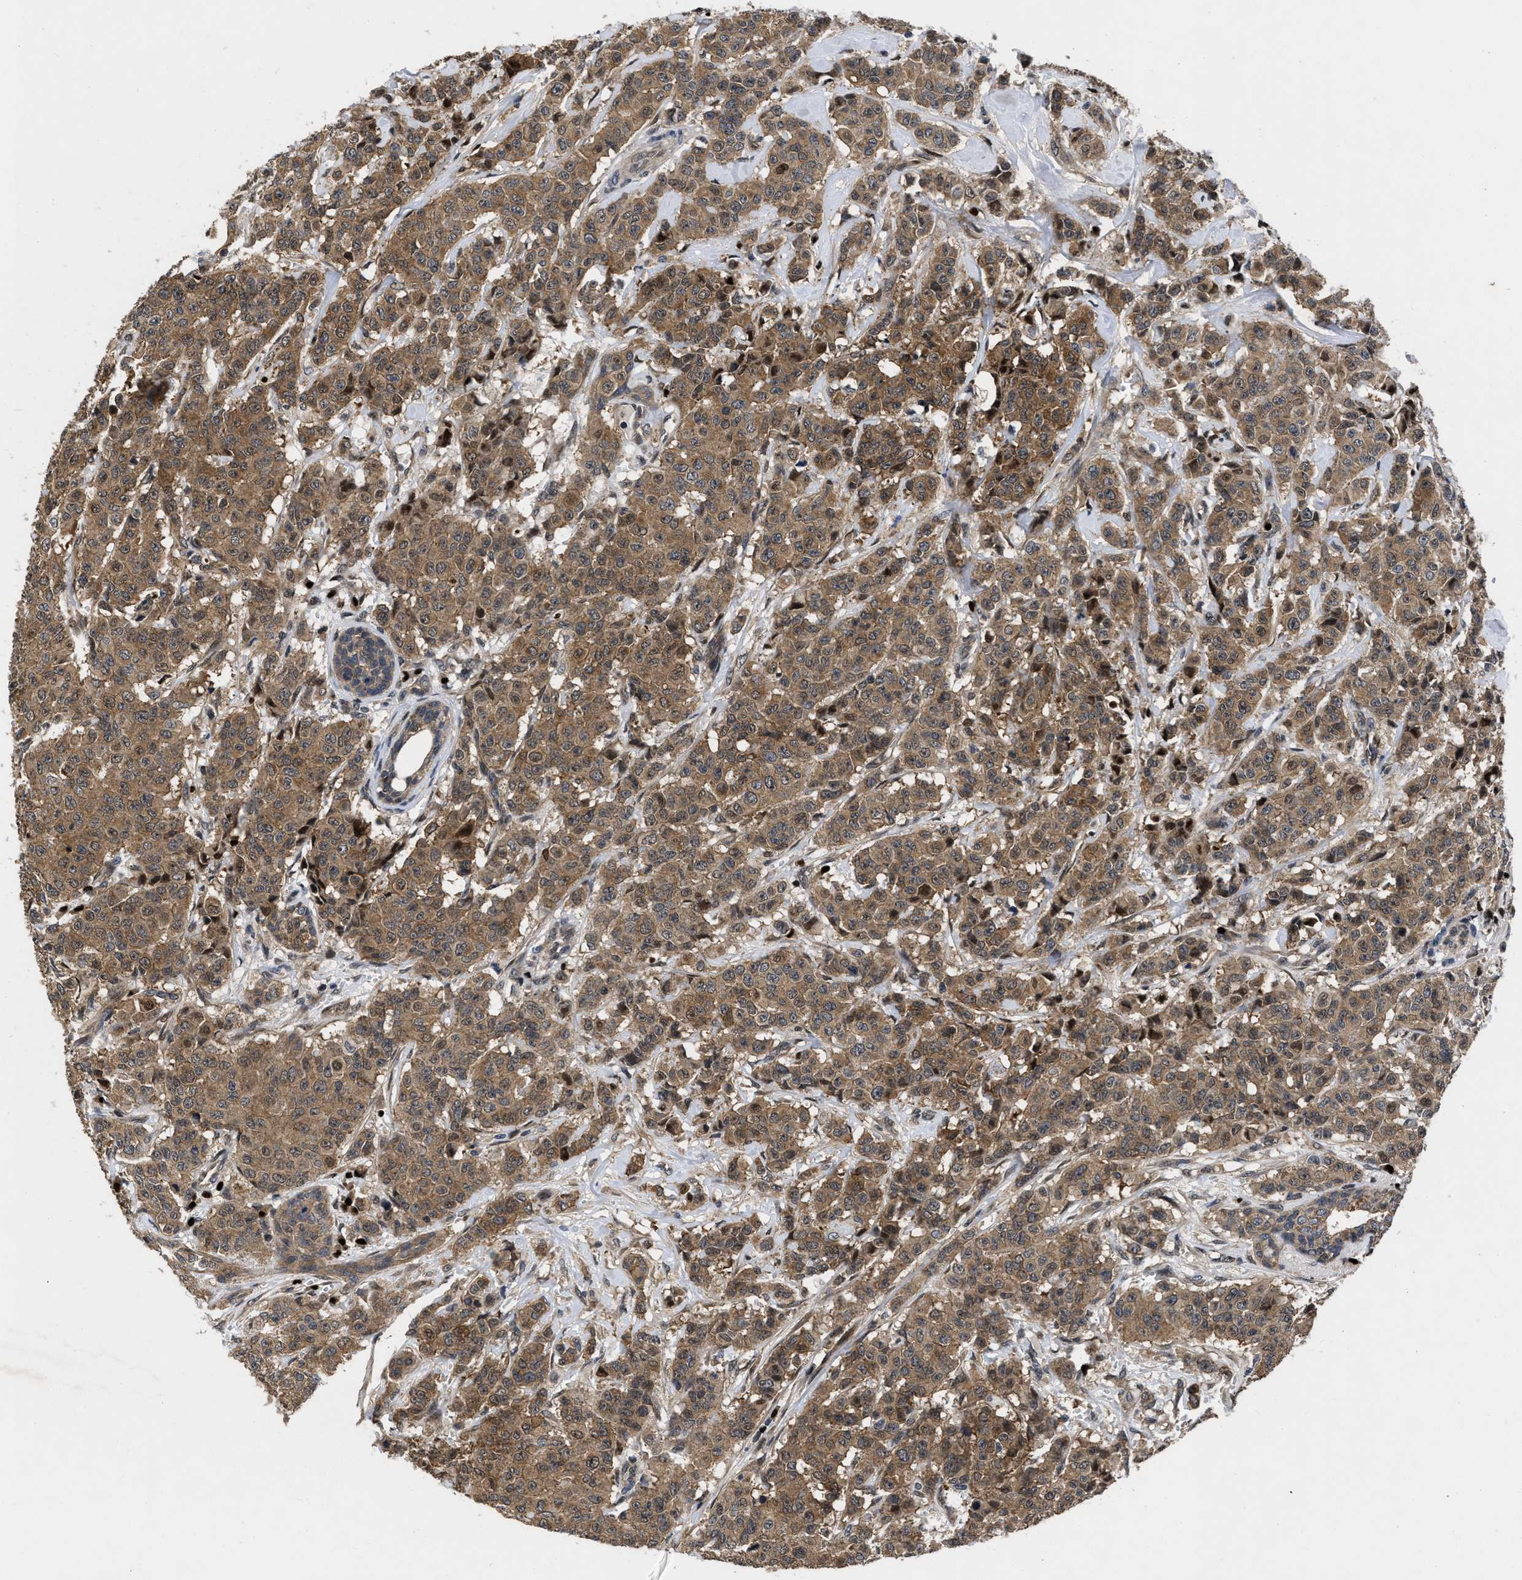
{"staining": {"intensity": "moderate", "quantity": ">75%", "location": "cytoplasmic/membranous"}, "tissue": "breast cancer", "cell_type": "Tumor cells", "image_type": "cancer", "snomed": [{"axis": "morphology", "description": "Normal tissue, NOS"}, {"axis": "morphology", "description": "Duct carcinoma"}, {"axis": "topography", "description": "Breast"}], "caption": "Immunohistochemistry (IHC) photomicrograph of human infiltrating ductal carcinoma (breast) stained for a protein (brown), which reveals medium levels of moderate cytoplasmic/membranous expression in approximately >75% of tumor cells.", "gene": "FAM200A", "patient": {"sex": "female", "age": 40}}